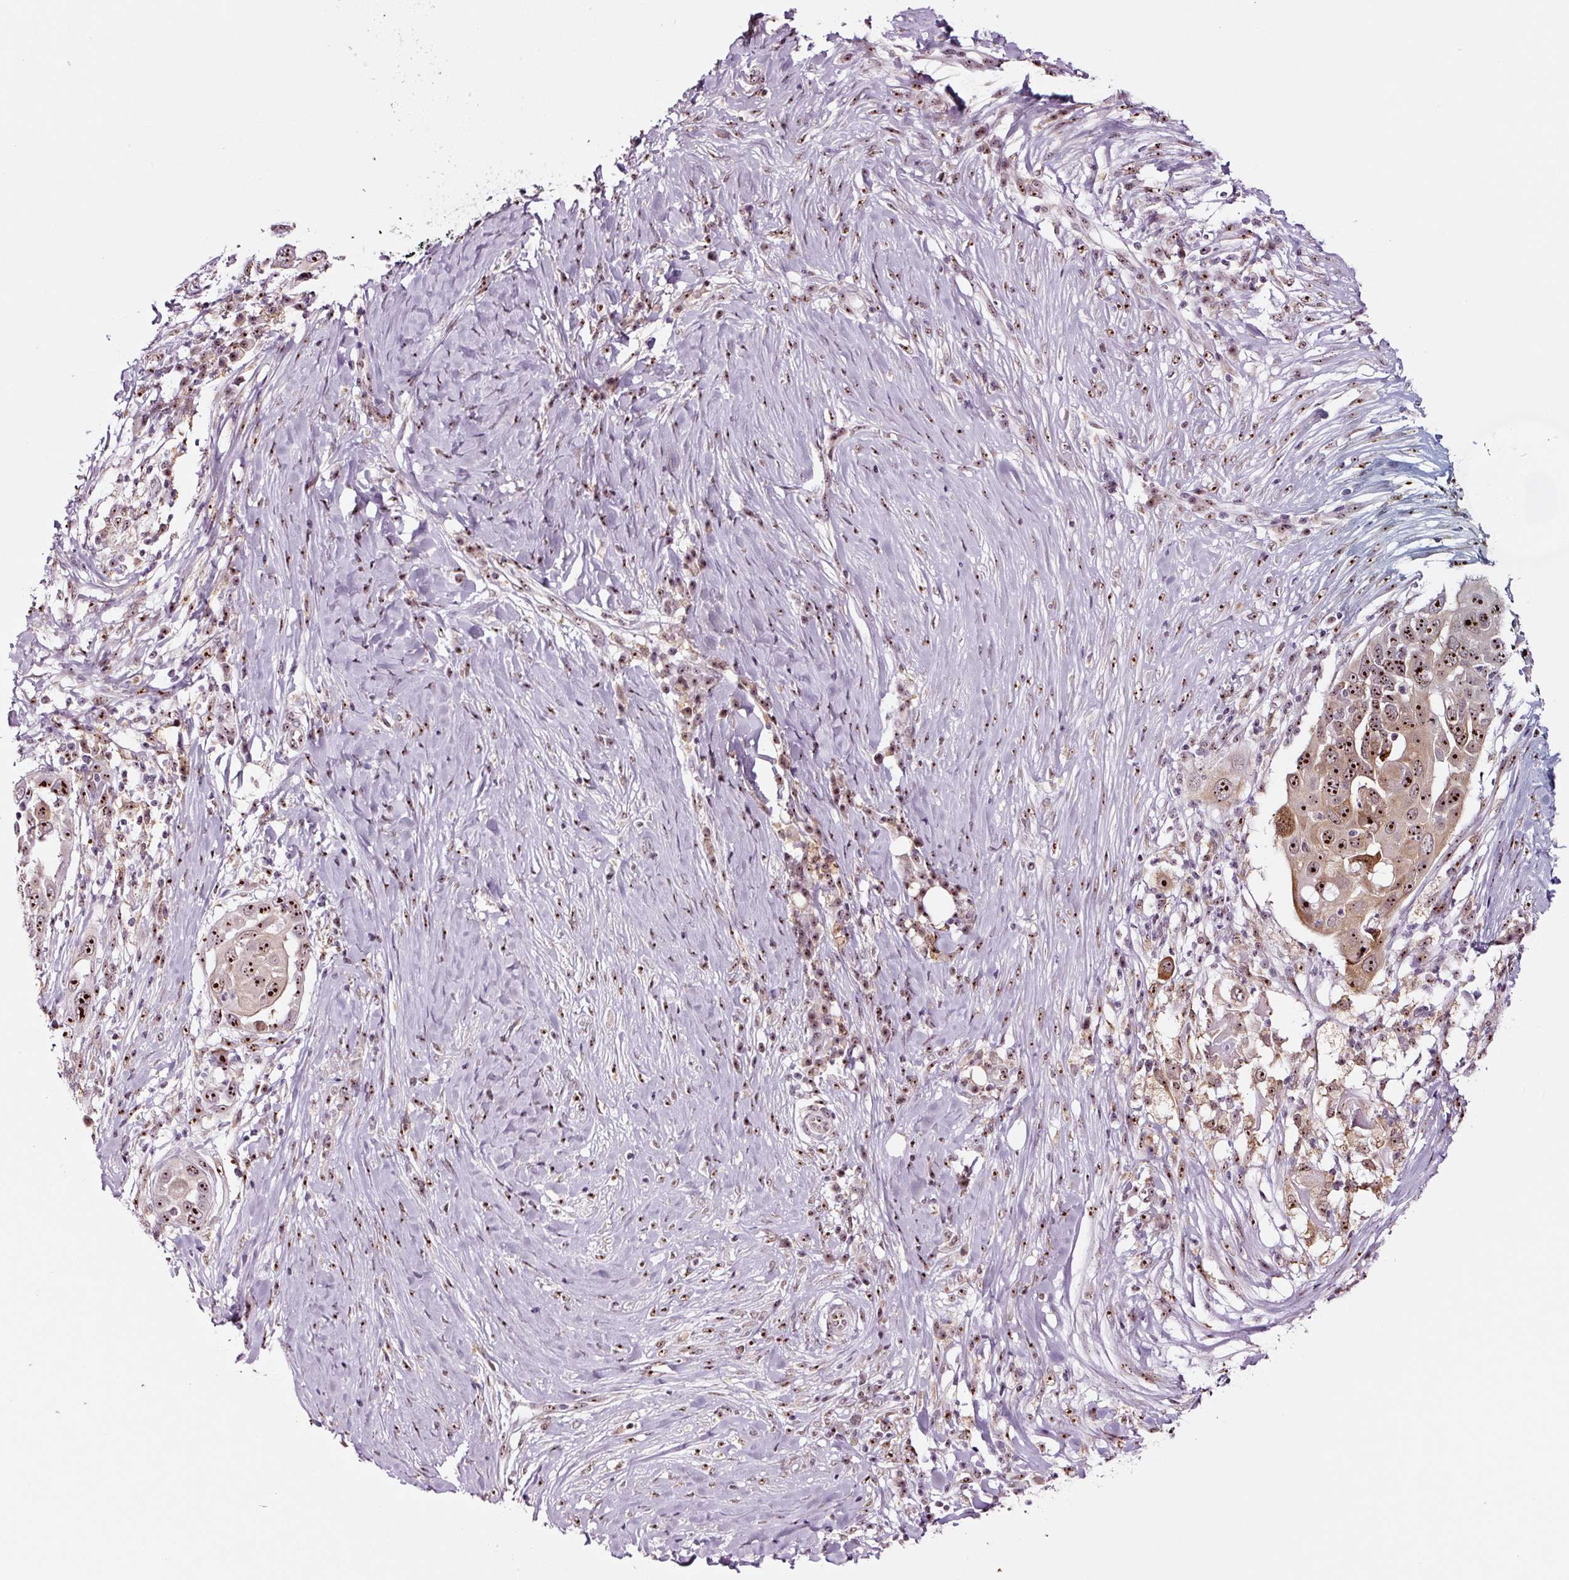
{"staining": {"intensity": "strong", "quantity": ">75%", "location": "cytoplasmic/membranous,nuclear"}, "tissue": "skin cancer", "cell_type": "Tumor cells", "image_type": "cancer", "snomed": [{"axis": "morphology", "description": "Squamous cell carcinoma, NOS"}, {"axis": "topography", "description": "Skin"}], "caption": "Skin squamous cell carcinoma tissue reveals strong cytoplasmic/membranous and nuclear staining in about >75% of tumor cells", "gene": "GNL3", "patient": {"sex": "female", "age": 44}}